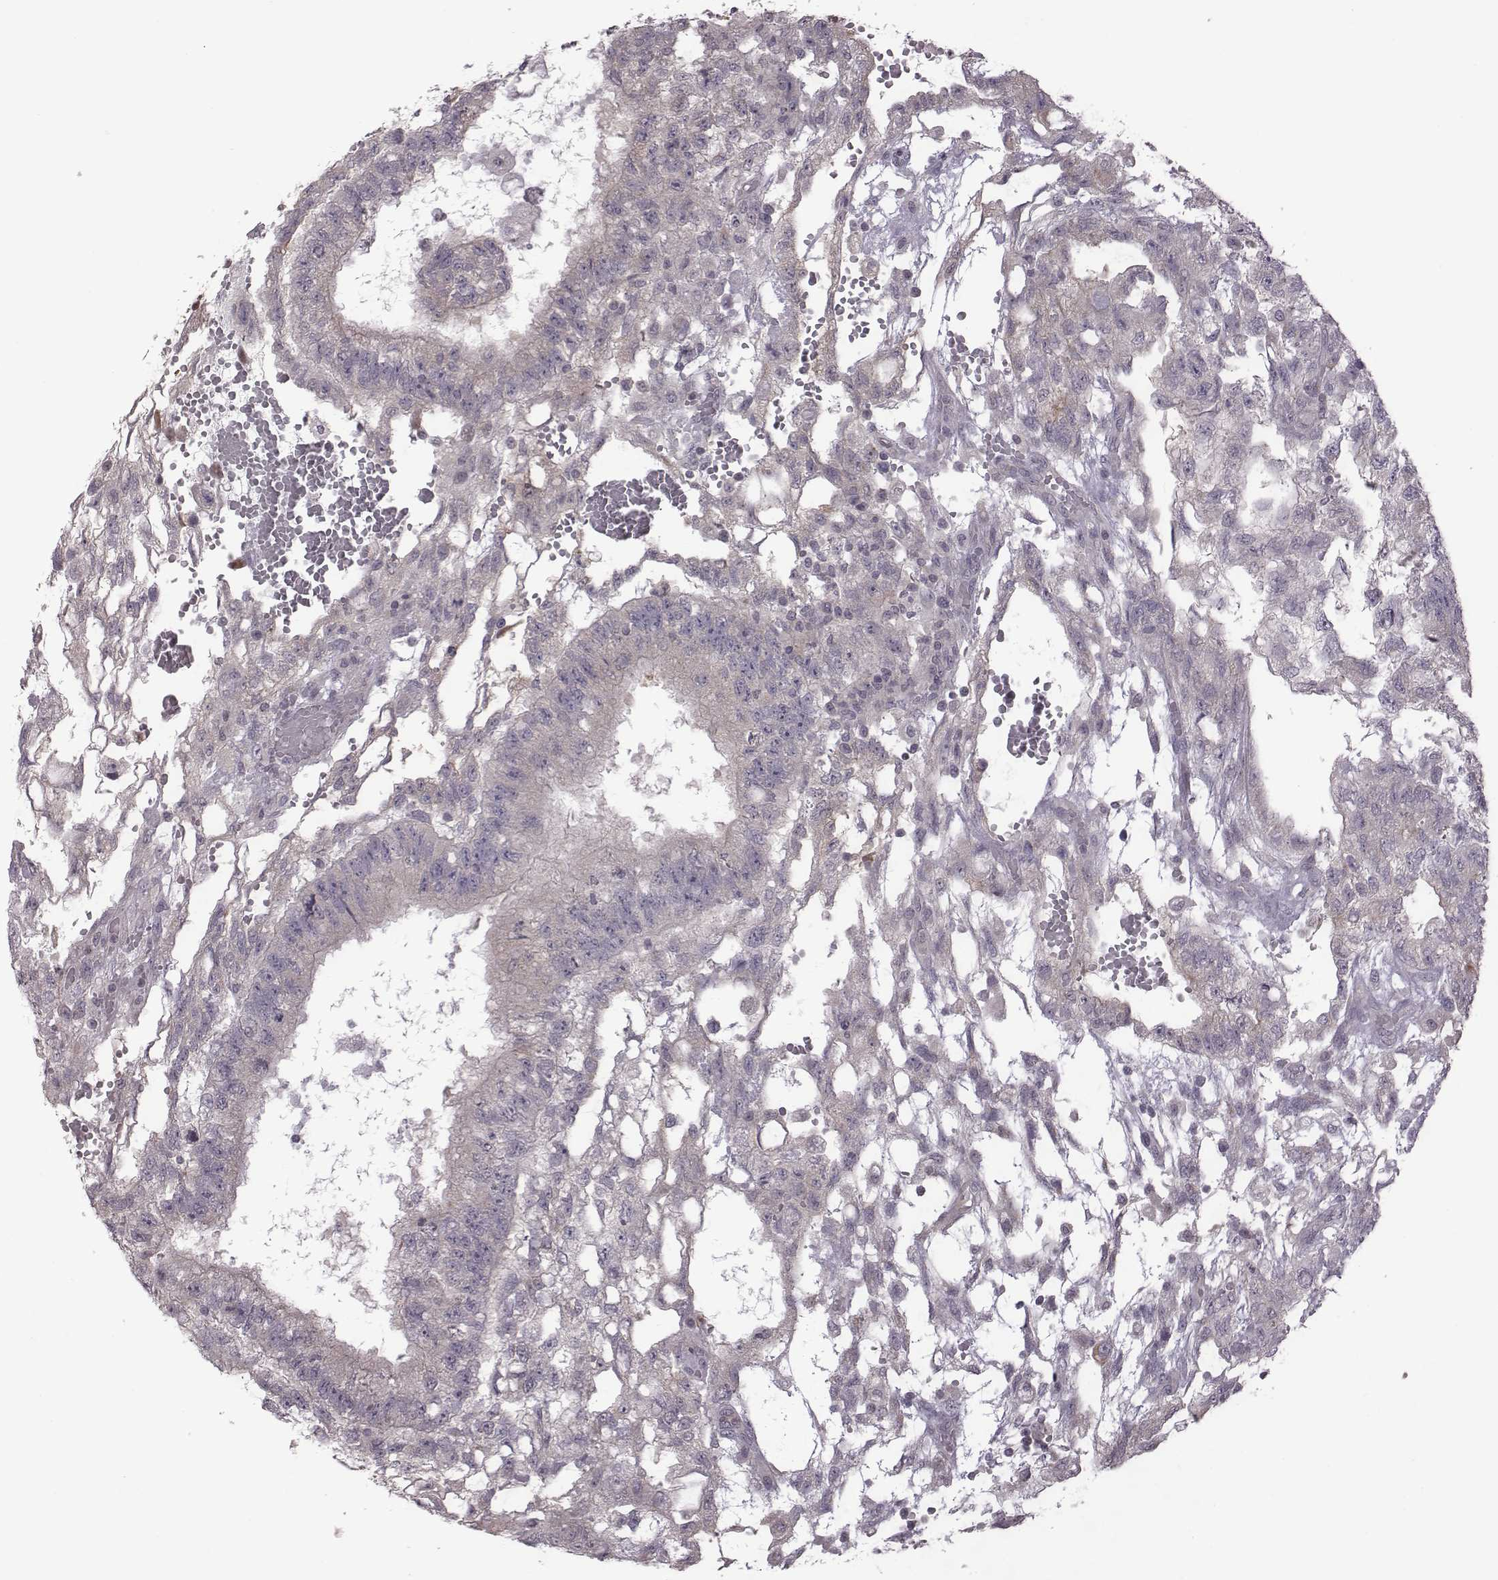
{"staining": {"intensity": "negative", "quantity": "none", "location": "none"}, "tissue": "testis cancer", "cell_type": "Tumor cells", "image_type": "cancer", "snomed": [{"axis": "morphology", "description": "Carcinoma, Embryonal, NOS"}, {"axis": "topography", "description": "Testis"}], "caption": "A histopathology image of human testis embryonal carcinoma is negative for staining in tumor cells.", "gene": "BICDL1", "patient": {"sex": "male", "age": 32}}